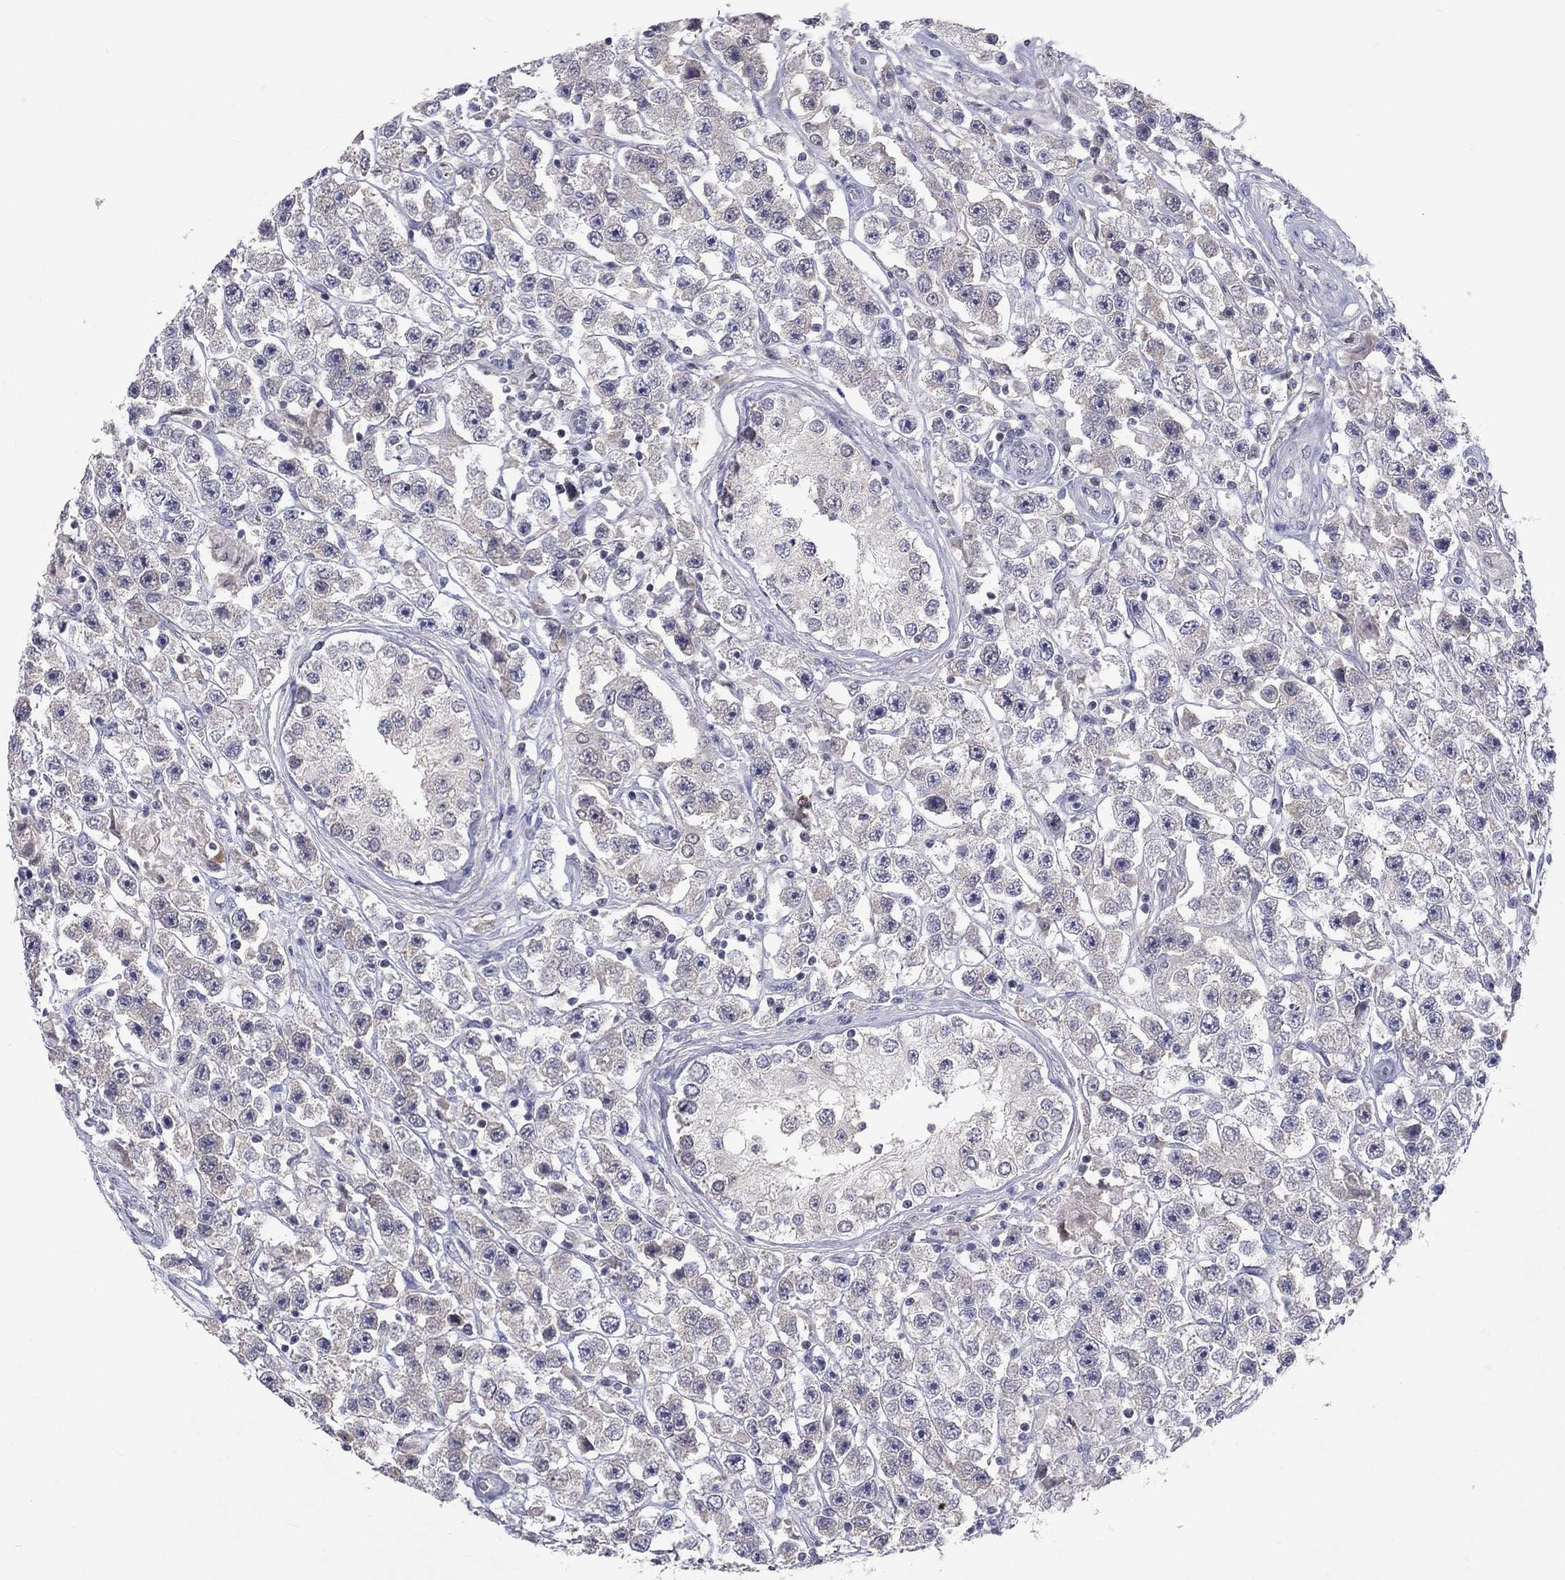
{"staining": {"intensity": "negative", "quantity": "none", "location": "none"}, "tissue": "testis cancer", "cell_type": "Tumor cells", "image_type": "cancer", "snomed": [{"axis": "morphology", "description": "Seminoma, NOS"}, {"axis": "topography", "description": "Testis"}], "caption": "Testis cancer (seminoma) was stained to show a protein in brown. There is no significant expression in tumor cells. (DAB (3,3'-diaminobenzidine) IHC with hematoxylin counter stain).", "gene": "CACNA1A", "patient": {"sex": "male", "age": 45}}